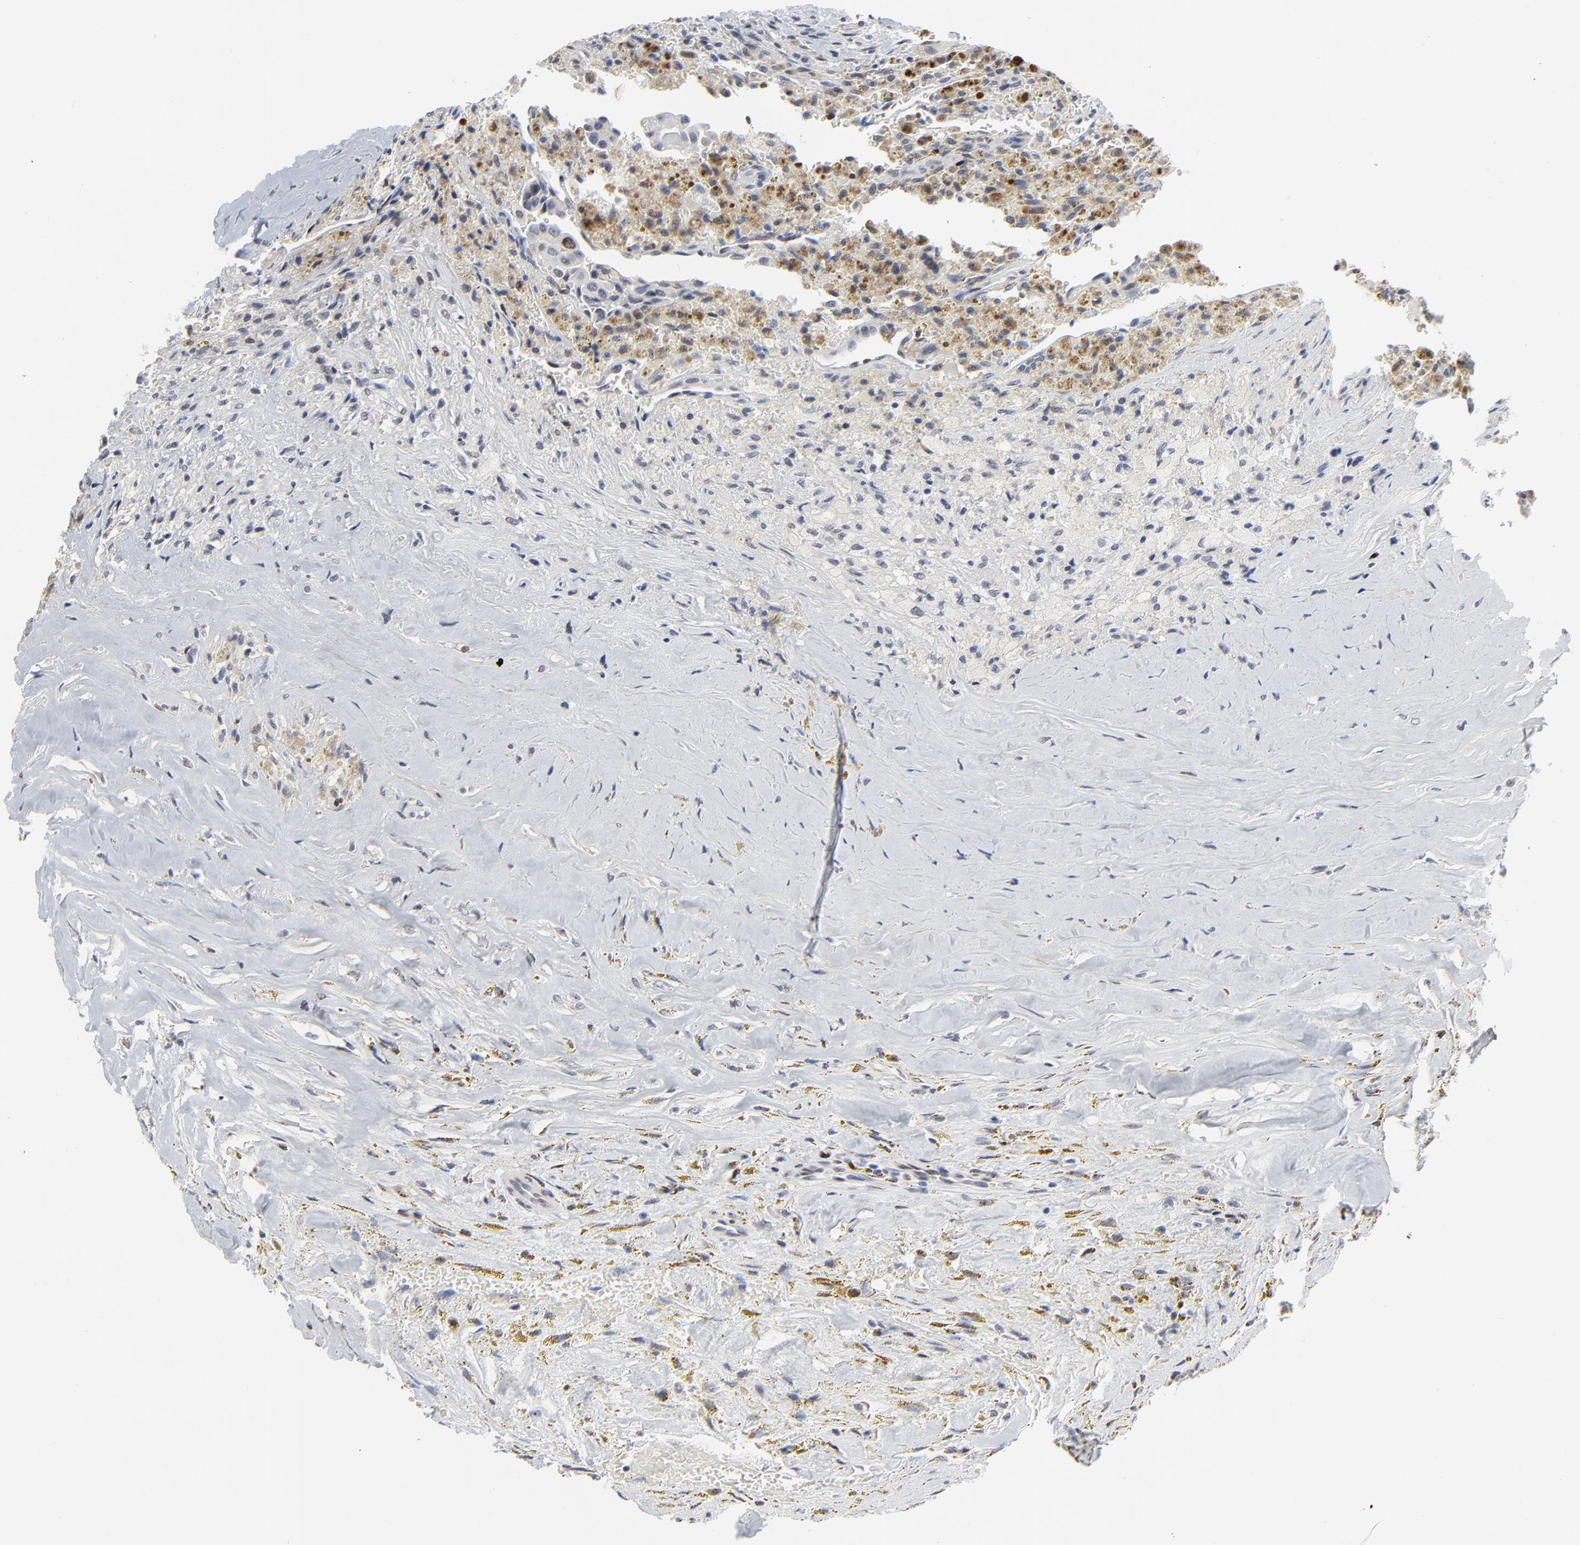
{"staining": {"intensity": "weak", "quantity": "<25%", "location": "nuclear"}, "tissue": "thyroid cancer", "cell_type": "Tumor cells", "image_type": "cancer", "snomed": [{"axis": "morphology", "description": "Papillary adenocarcinoma, NOS"}, {"axis": "topography", "description": "Thyroid gland"}], "caption": "Human papillary adenocarcinoma (thyroid) stained for a protein using IHC displays no staining in tumor cells.", "gene": "ZNF589", "patient": {"sex": "male", "age": 87}}